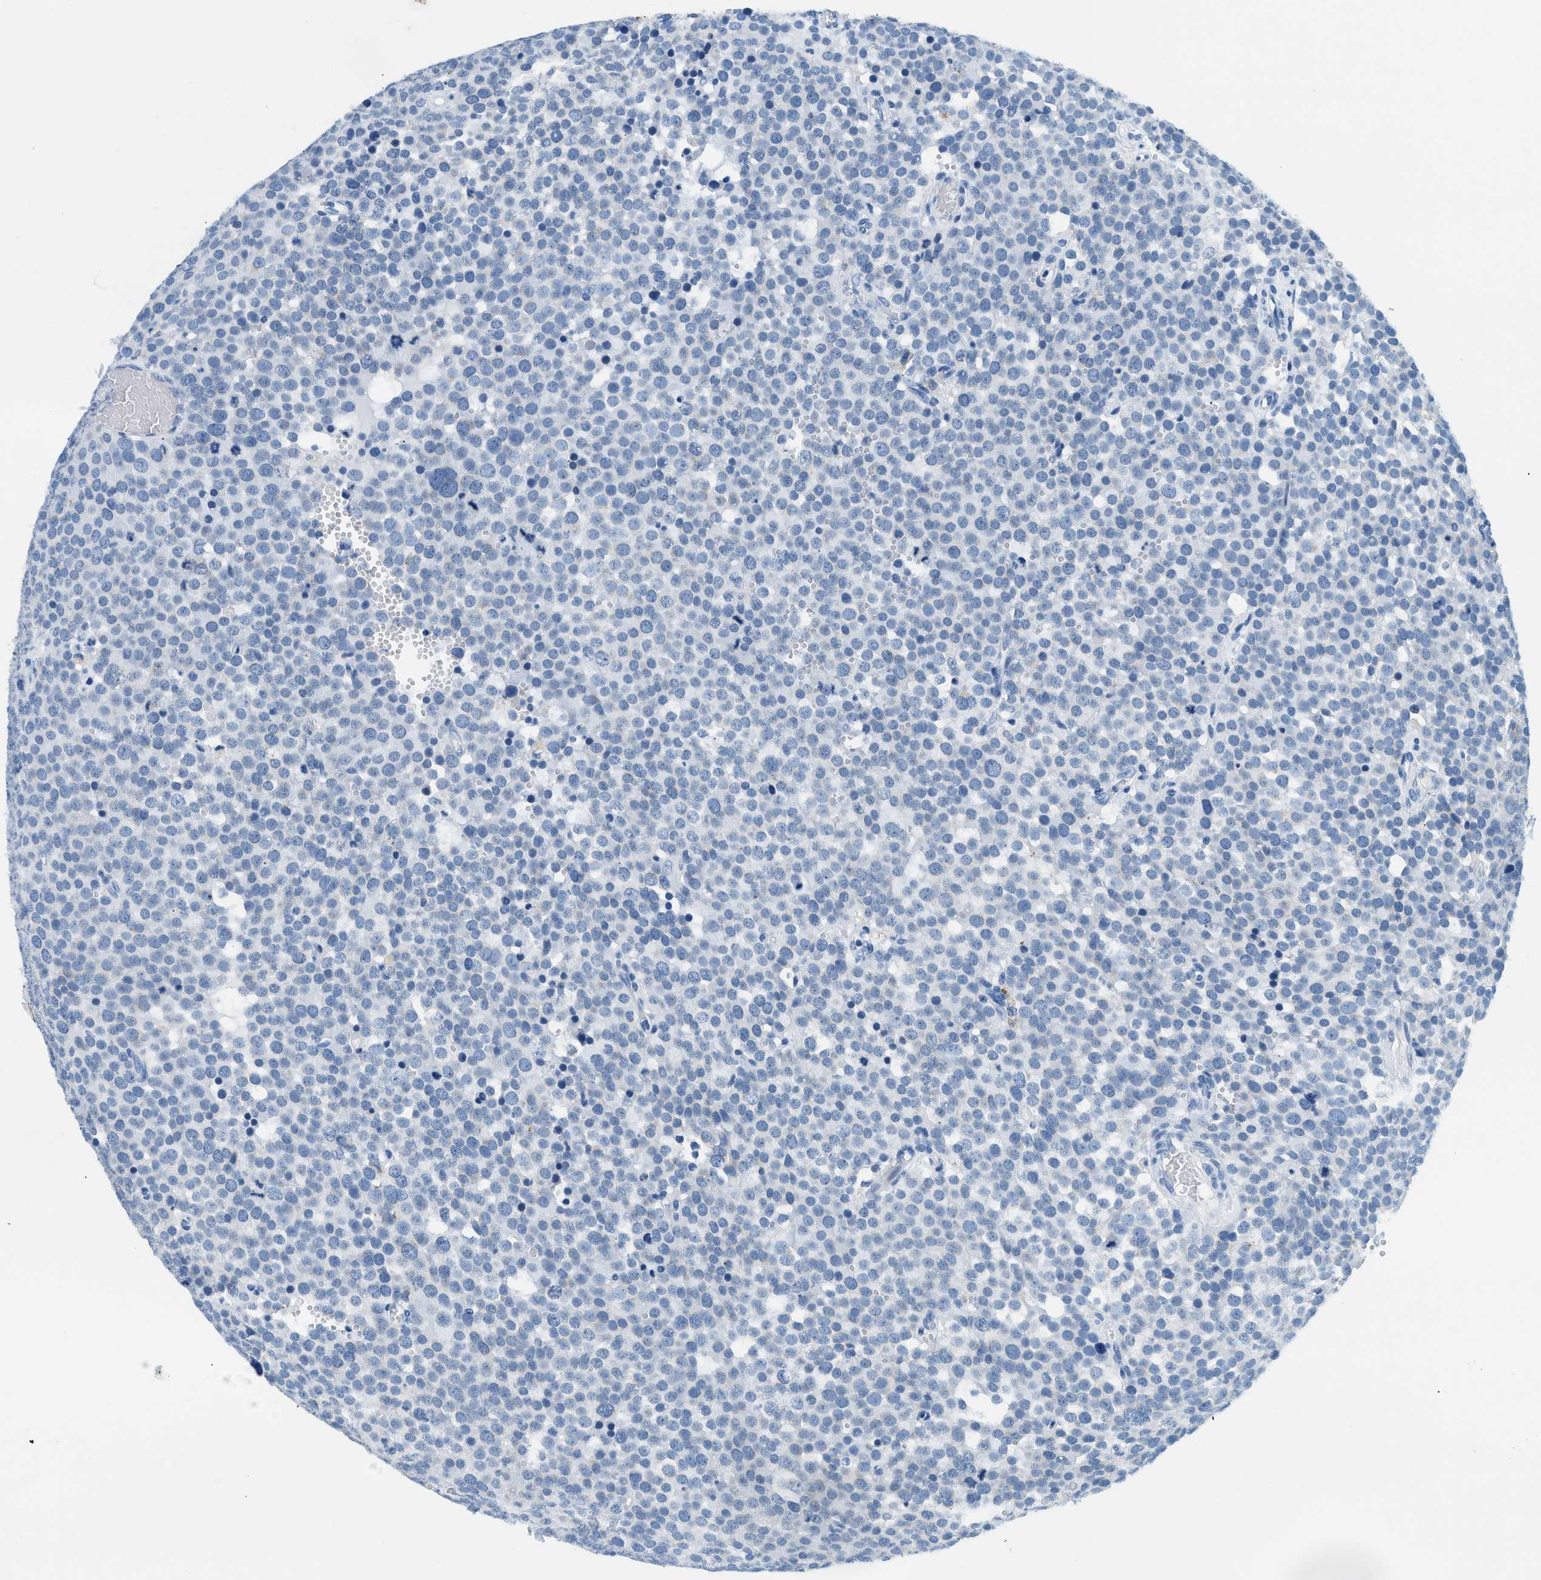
{"staining": {"intensity": "negative", "quantity": "none", "location": "none"}, "tissue": "testis cancer", "cell_type": "Tumor cells", "image_type": "cancer", "snomed": [{"axis": "morphology", "description": "Normal tissue, NOS"}, {"axis": "morphology", "description": "Seminoma, NOS"}, {"axis": "topography", "description": "Testis"}], "caption": "The image exhibits no staining of tumor cells in seminoma (testis).", "gene": "STXBP2", "patient": {"sex": "male", "age": 71}}